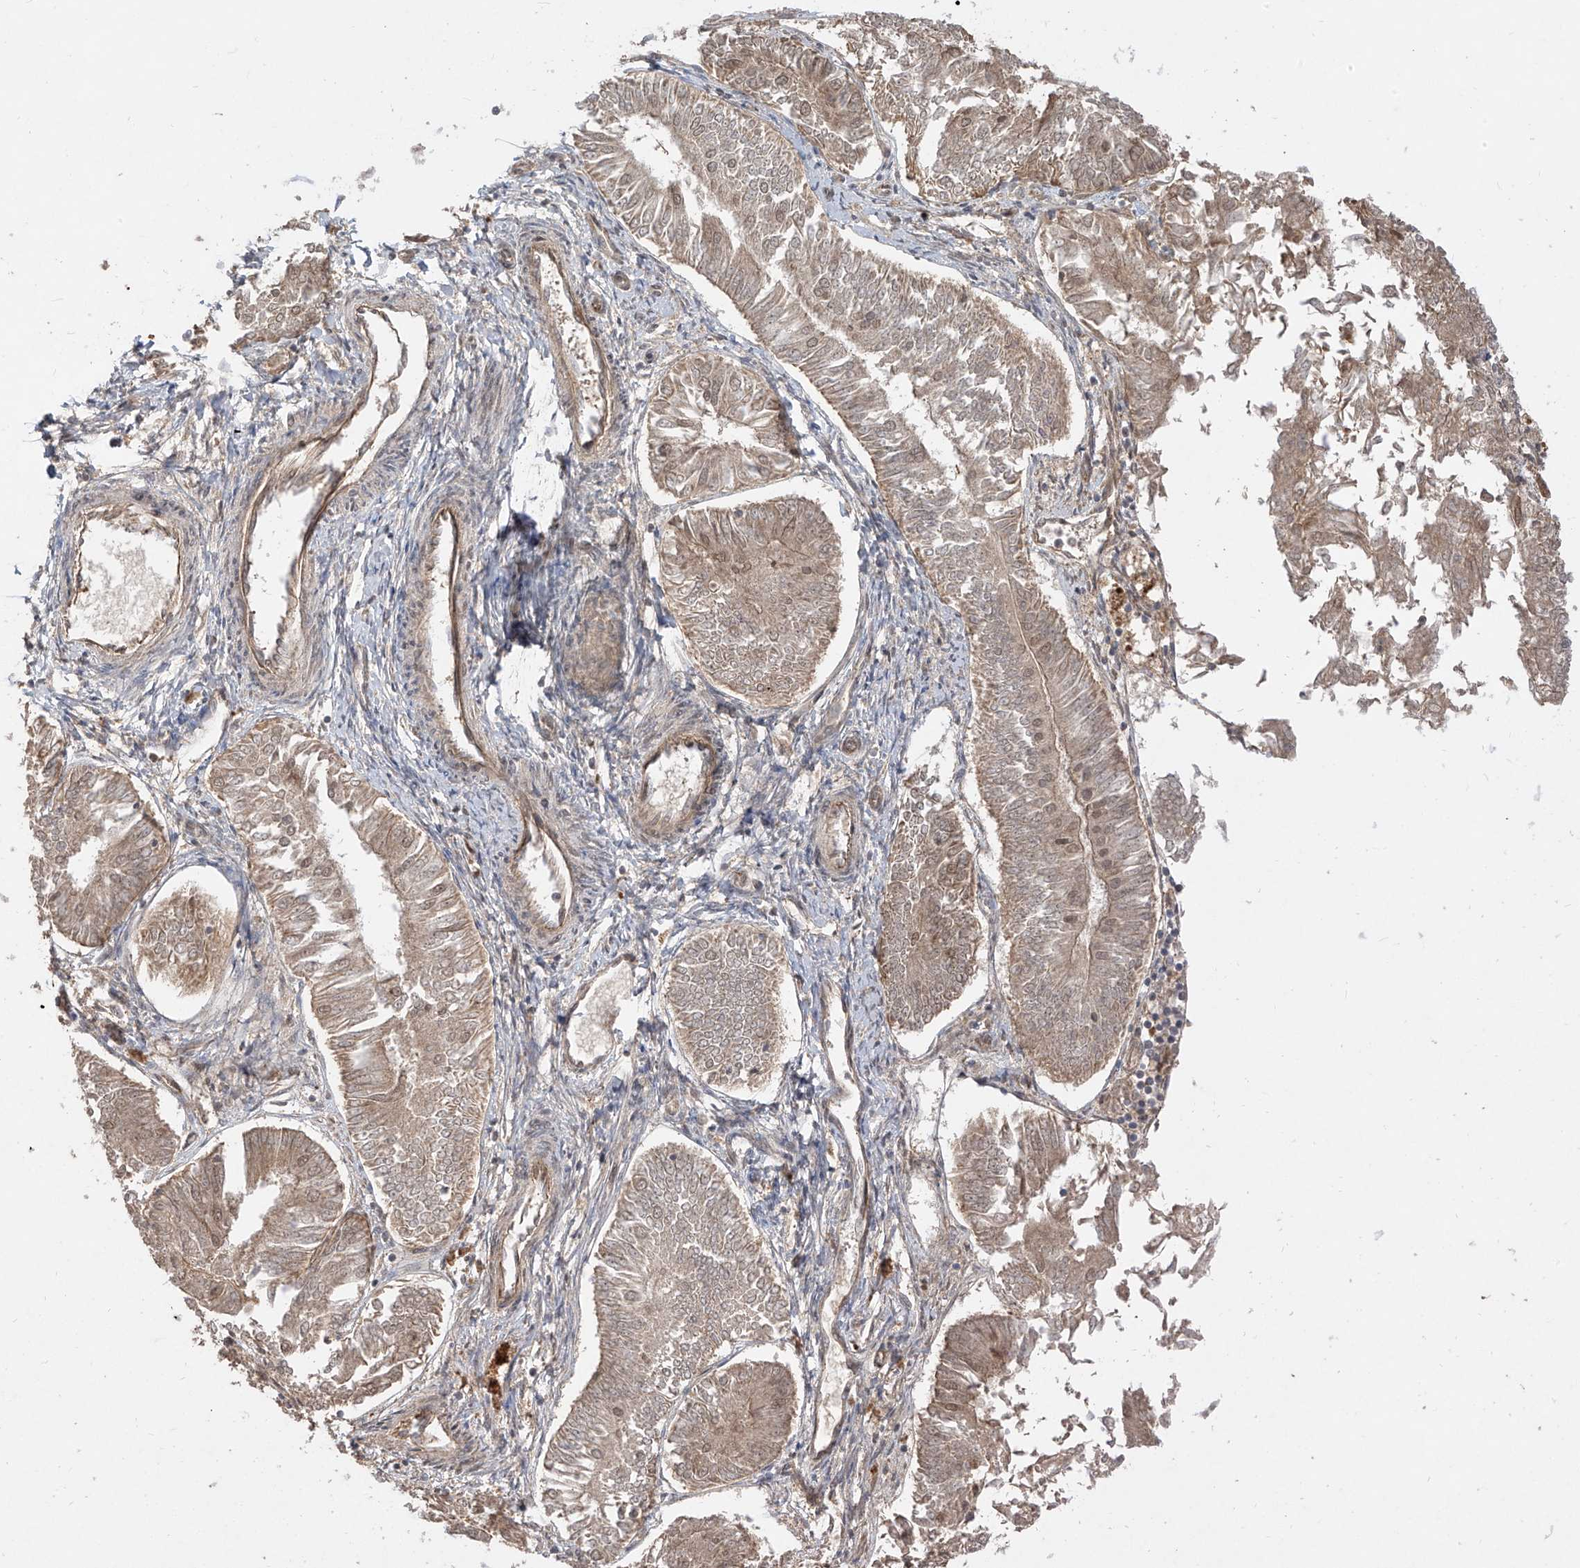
{"staining": {"intensity": "moderate", "quantity": ">75%", "location": "cytoplasmic/membranous,nuclear"}, "tissue": "endometrial cancer", "cell_type": "Tumor cells", "image_type": "cancer", "snomed": [{"axis": "morphology", "description": "Adenocarcinoma, NOS"}, {"axis": "topography", "description": "Endometrium"}], "caption": "Adenocarcinoma (endometrial) stained with a protein marker reveals moderate staining in tumor cells.", "gene": "LCOR", "patient": {"sex": "female", "age": 58}}